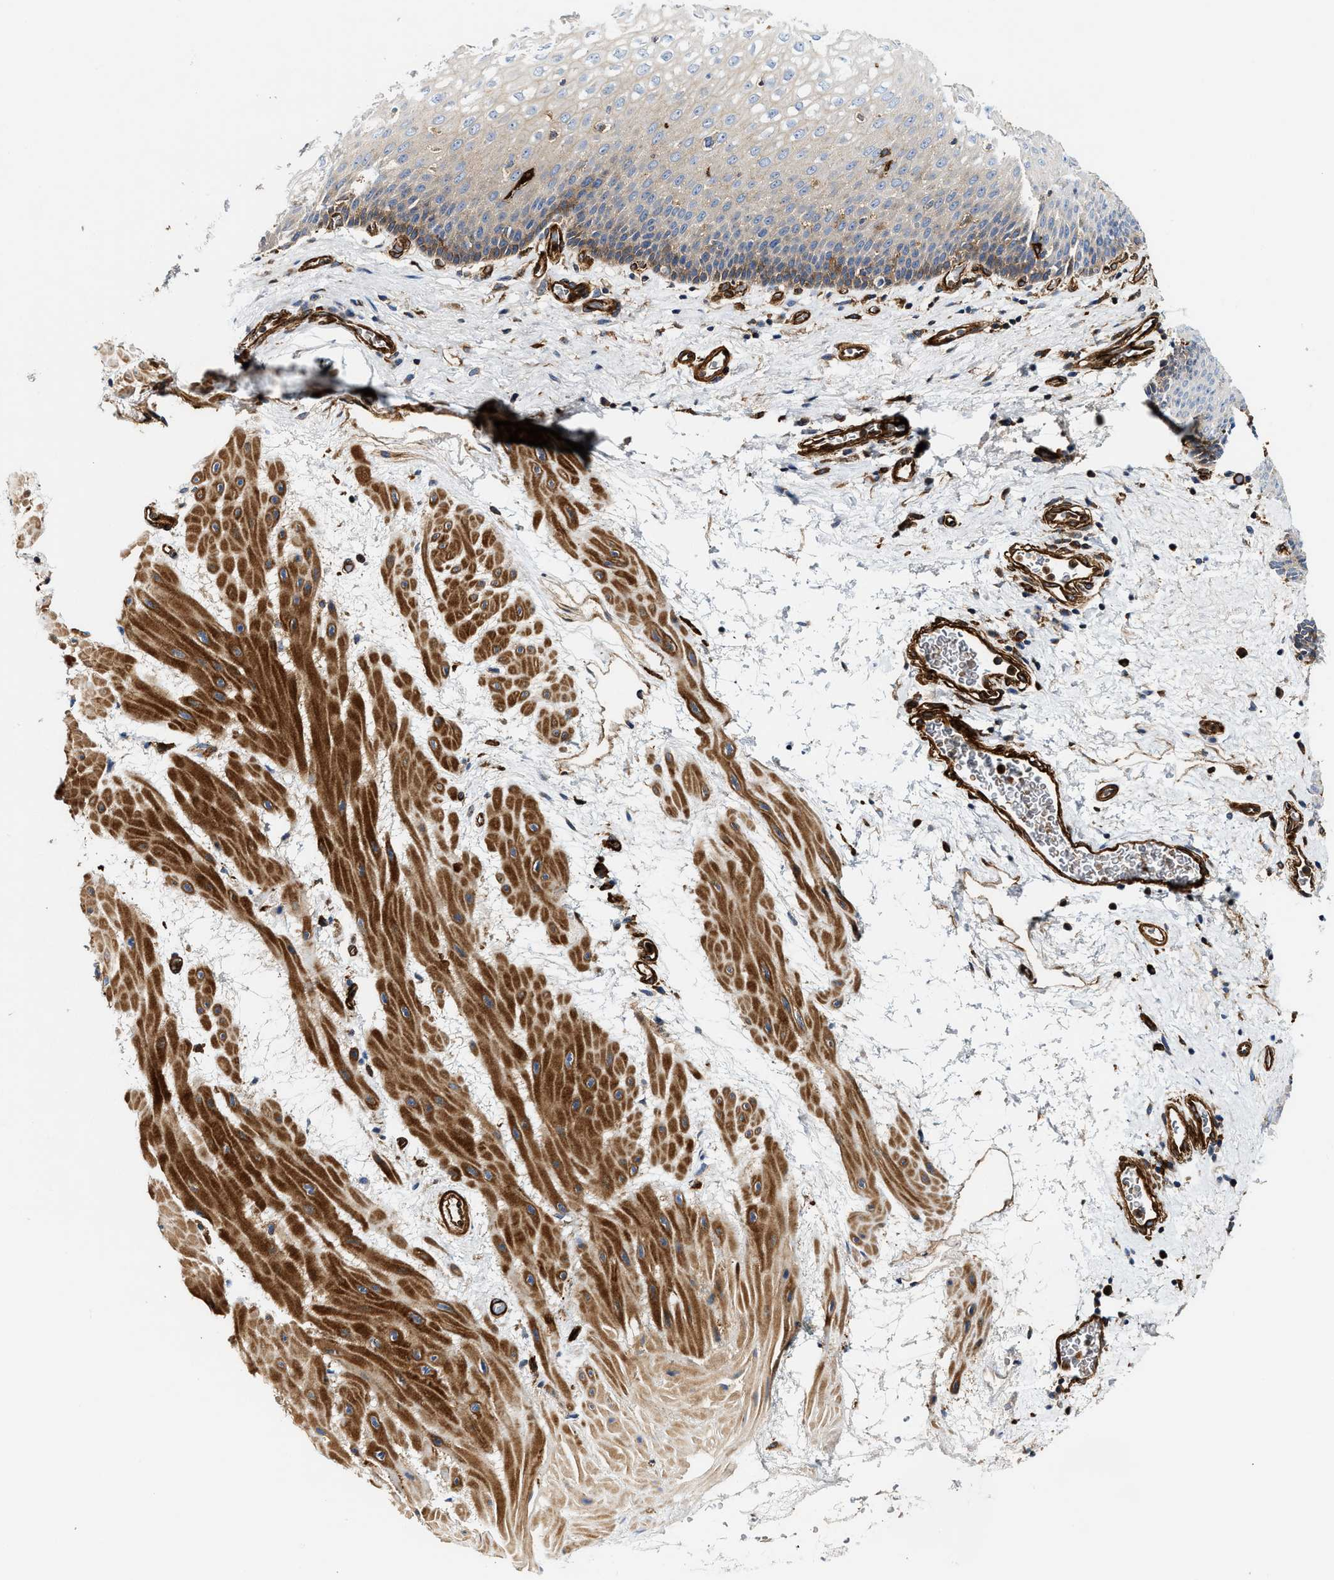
{"staining": {"intensity": "weak", "quantity": "<25%", "location": "cytoplasmic/membranous"}, "tissue": "esophagus", "cell_type": "Squamous epithelial cells", "image_type": "normal", "snomed": [{"axis": "morphology", "description": "Normal tissue, NOS"}, {"axis": "topography", "description": "Esophagus"}], "caption": "DAB (3,3'-diaminobenzidine) immunohistochemical staining of normal esophagus demonstrates no significant positivity in squamous epithelial cells.", "gene": "HIP1", "patient": {"sex": "male", "age": 48}}